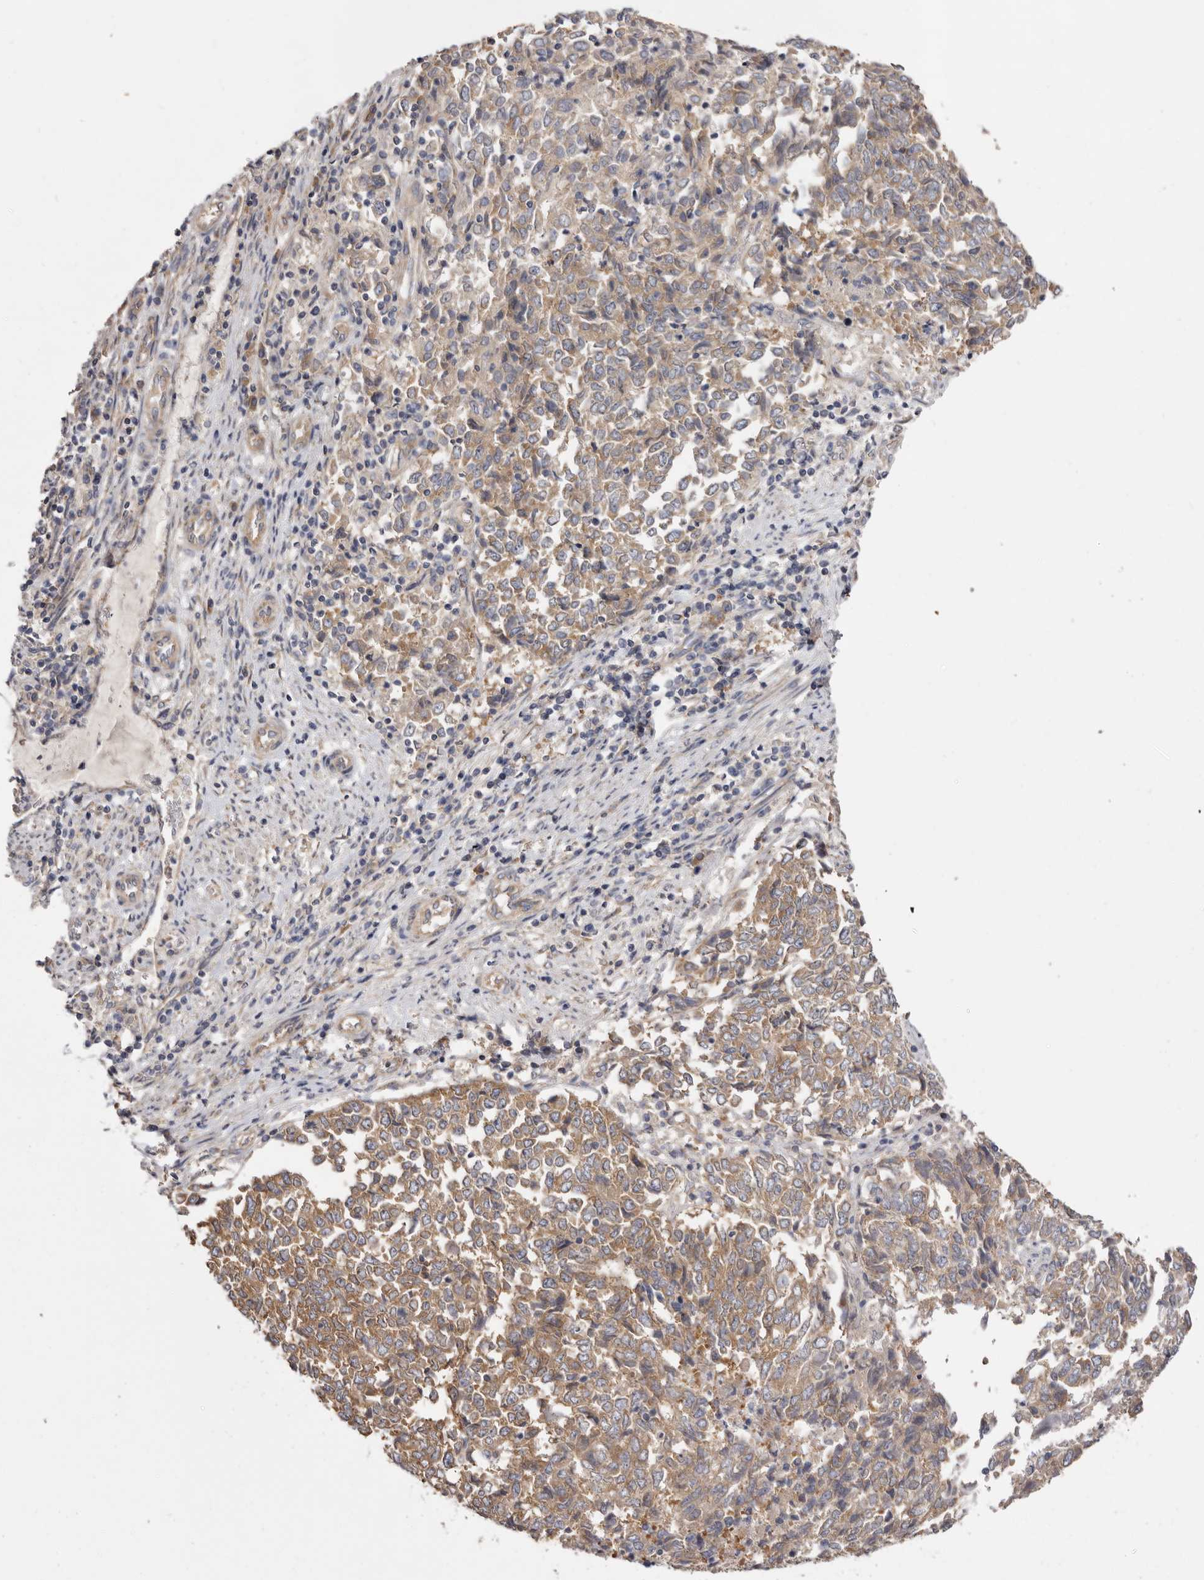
{"staining": {"intensity": "moderate", "quantity": ">75%", "location": "cytoplasmic/membranous"}, "tissue": "endometrial cancer", "cell_type": "Tumor cells", "image_type": "cancer", "snomed": [{"axis": "morphology", "description": "Adenocarcinoma, NOS"}, {"axis": "topography", "description": "Endometrium"}], "caption": "Moderate cytoplasmic/membranous expression for a protein is seen in about >75% of tumor cells of adenocarcinoma (endometrial) using IHC.", "gene": "FAM167B", "patient": {"sex": "female", "age": 80}}